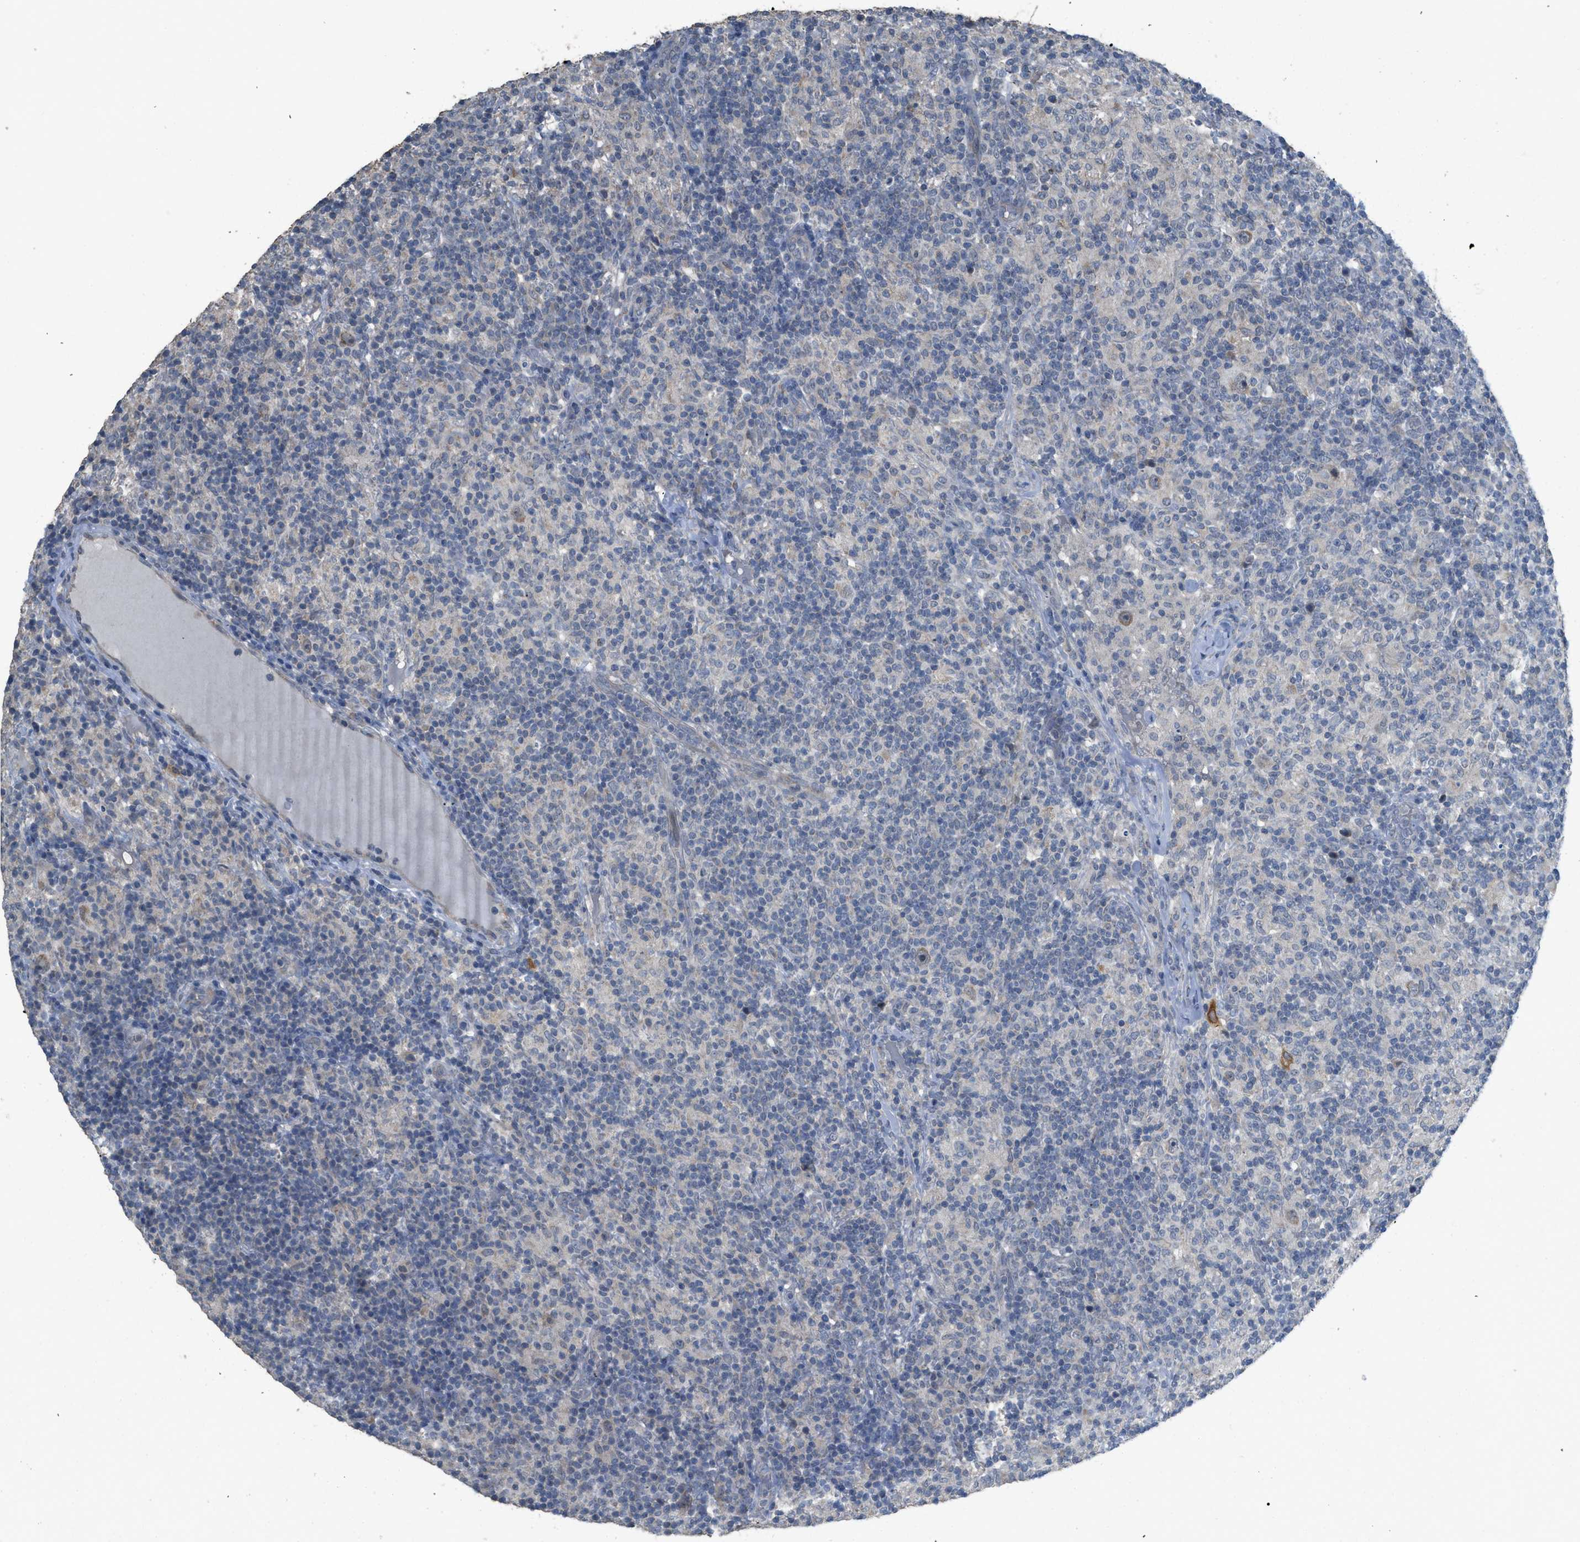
{"staining": {"intensity": "negative", "quantity": "none", "location": "none"}, "tissue": "lymphoma", "cell_type": "Tumor cells", "image_type": "cancer", "snomed": [{"axis": "morphology", "description": "Hodgkin's disease, NOS"}, {"axis": "topography", "description": "Lymph node"}], "caption": "A high-resolution histopathology image shows immunohistochemistry staining of Hodgkin's disease, which reveals no significant expression in tumor cells. (Stains: DAB (3,3'-diaminobenzidine) immunohistochemistry with hematoxylin counter stain, Microscopy: brightfield microscopy at high magnification).", "gene": "TIMD4", "patient": {"sex": "male", "age": 70}}